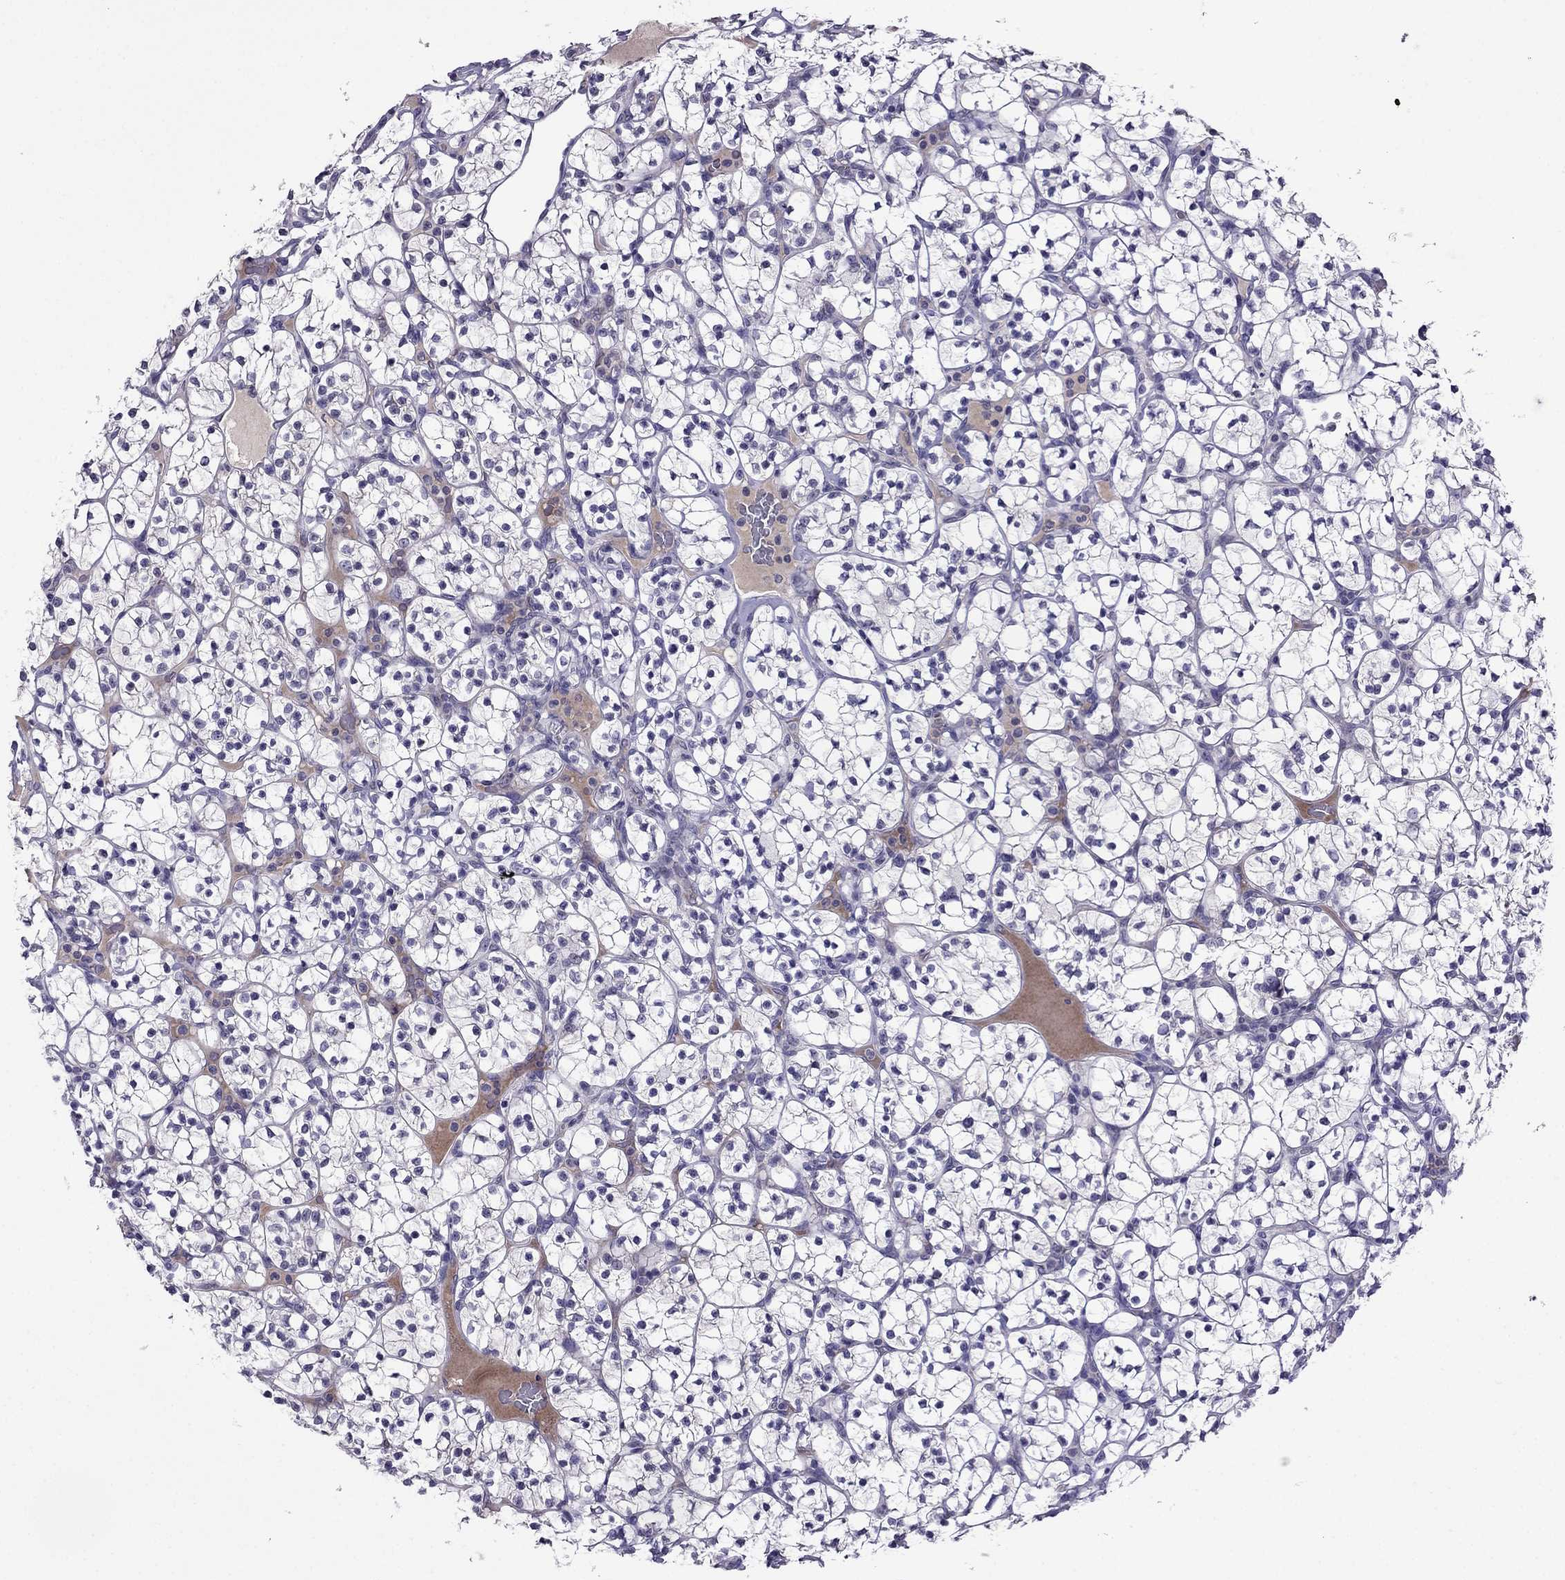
{"staining": {"intensity": "negative", "quantity": "none", "location": "none"}, "tissue": "renal cancer", "cell_type": "Tumor cells", "image_type": "cancer", "snomed": [{"axis": "morphology", "description": "Adenocarcinoma, NOS"}, {"axis": "topography", "description": "Kidney"}], "caption": "Image shows no significant protein staining in tumor cells of renal cancer.", "gene": "SPTBN4", "patient": {"sex": "female", "age": 89}}